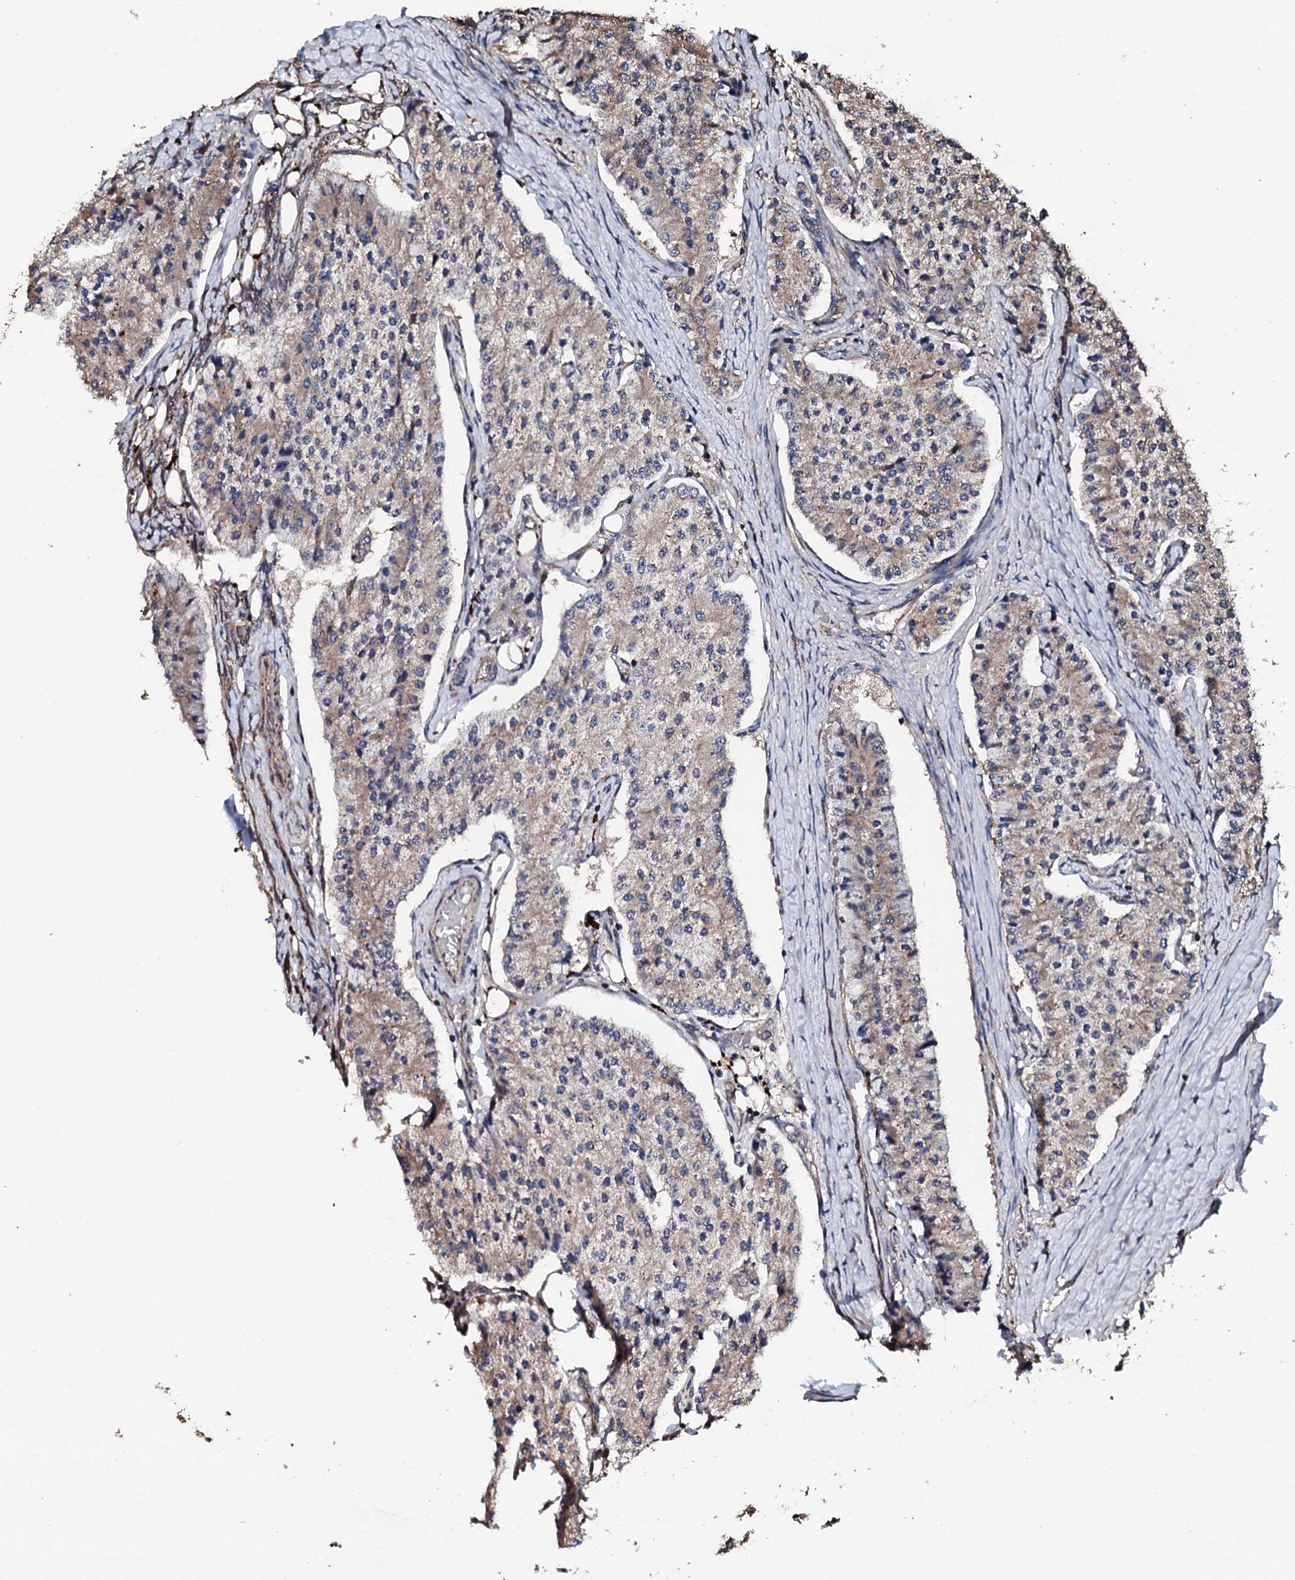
{"staining": {"intensity": "weak", "quantity": "<25%", "location": "cytoplasmic/membranous"}, "tissue": "carcinoid", "cell_type": "Tumor cells", "image_type": "cancer", "snomed": [{"axis": "morphology", "description": "Carcinoid, malignant, NOS"}, {"axis": "topography", "description": "Colon"}], "caption": "Immunohistochemistry (IHC) photomicrograph of human carcinoid stained for a protein (brown), which exhibits no staining in tumor cells.", "gene": "CKAP5", "patient": {"sex": "female", "age": 52}}